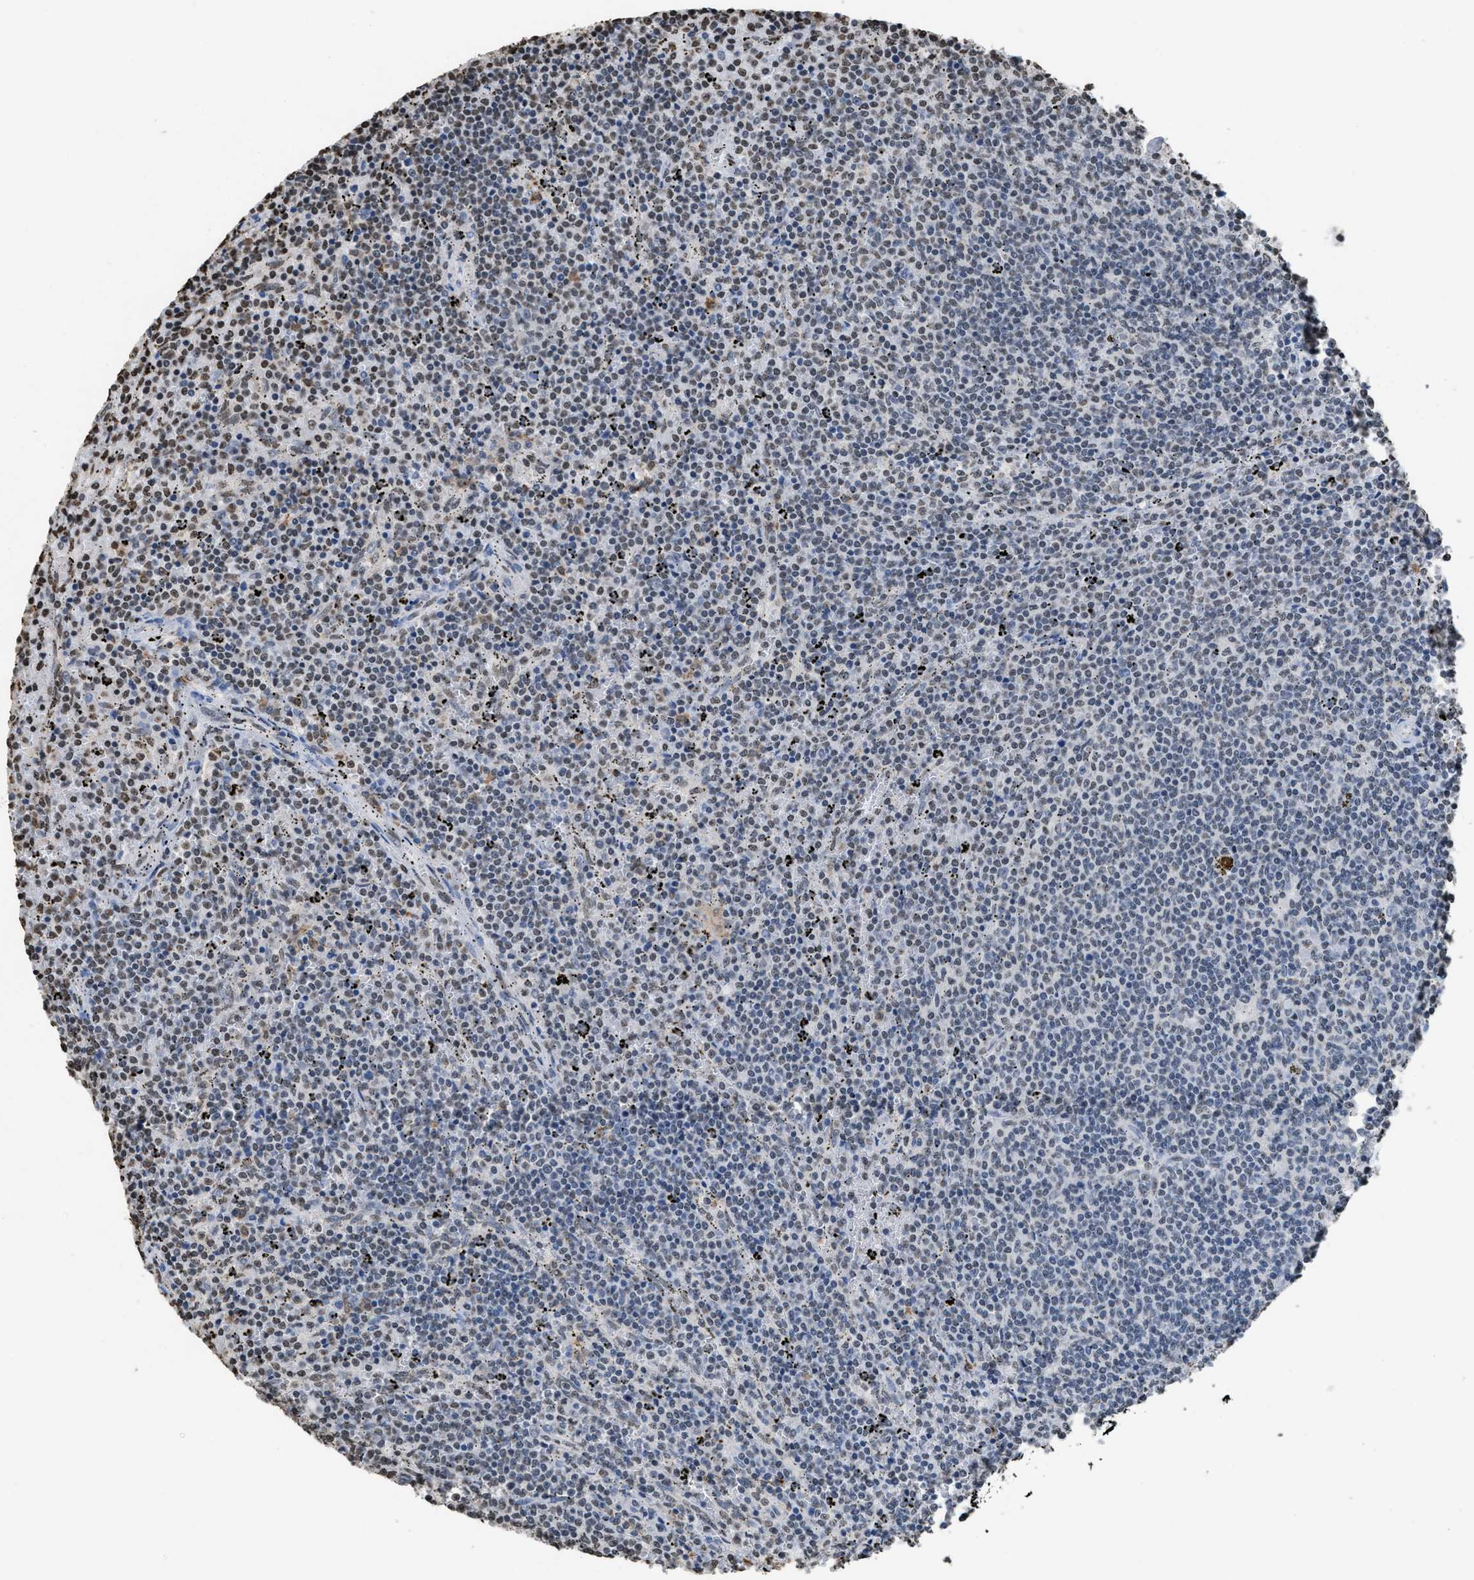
{"staining": {"intensity": "weak", "quantity": "25%-75%", "location": "nuclear"}, "tissue": "lymphoma", "cell_type": "Tumor cells", "image_type": "cancer", "snomed": [{"axis": "morphology", "description": "Malignant lymphoma, non-Hodgkin's type, Low grade"}, {"axis": "topography", "description": "Spleen"}], "caption": "This is an image of immunohistochemistry staining of malignant lymphoma, non-Hodgkin's type (low-grade), which shows weak expression in the nuclear of tumor cells.", "gene": "NUP88", "patient": {"sex": "female", "age": 50}}